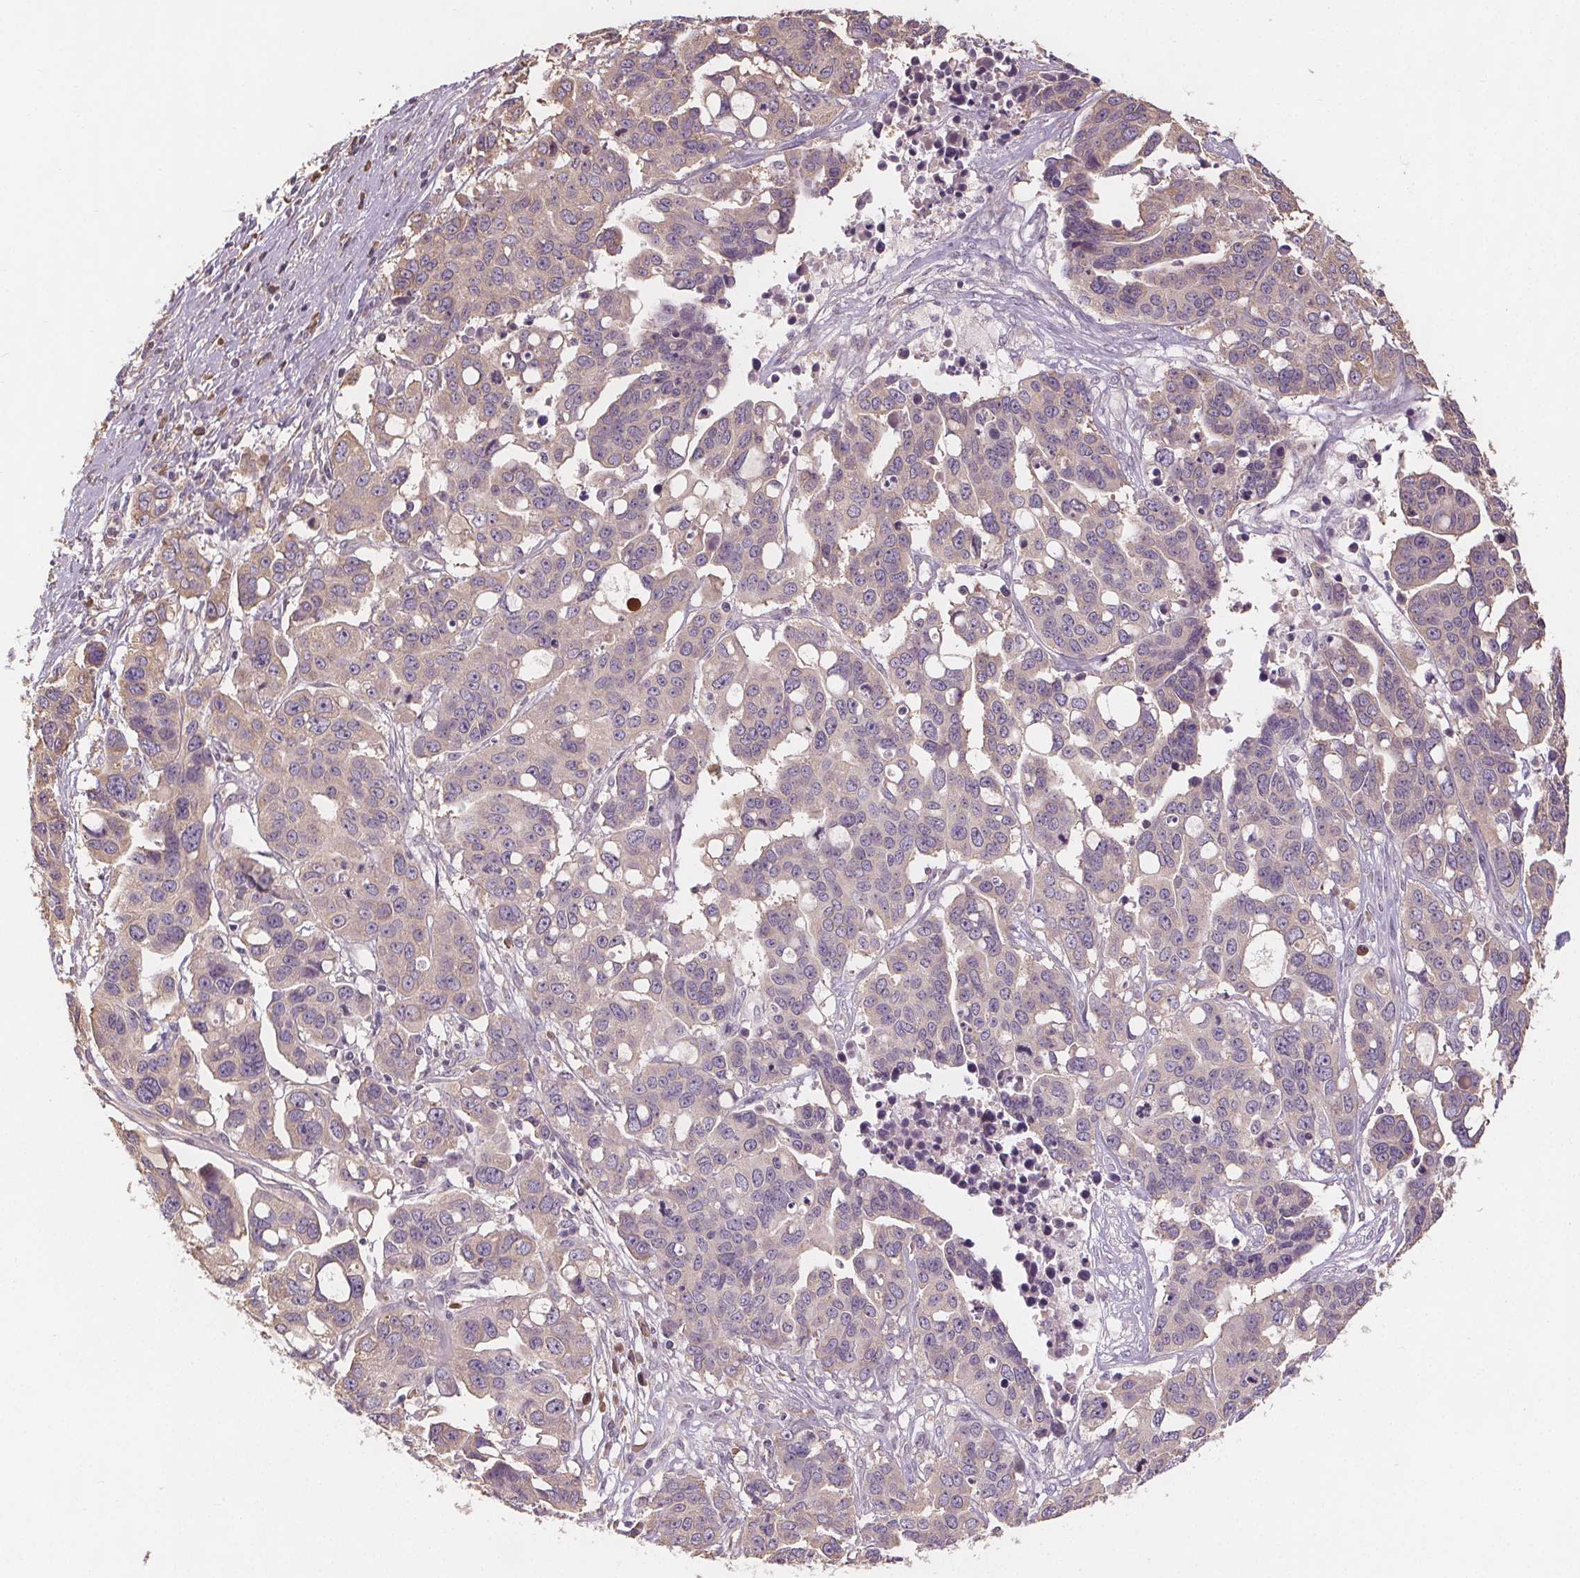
{"staining": {"intensity": "negative", "quantity": "none", "location": "none"}, "tissue": "ovarian cancer", "cell_type": "Tumor cells", "image_type": "cancer", "snomed": [{"axis": "morphology", "description": "Carcinoma, endometroid"}, {"axis": "topography", "description": "Ovary"}], "caption": "High magnification brightfield microscopy of endometroid carcinoma (ovarian) stained with DAB (3,3'-diaminobenzidine) (brown) and counterstained with hematoxylin (blue): tumor cells show no significant expression.", "gene": "TMEM80", "patient": {"sex": "female", "age": 78}}